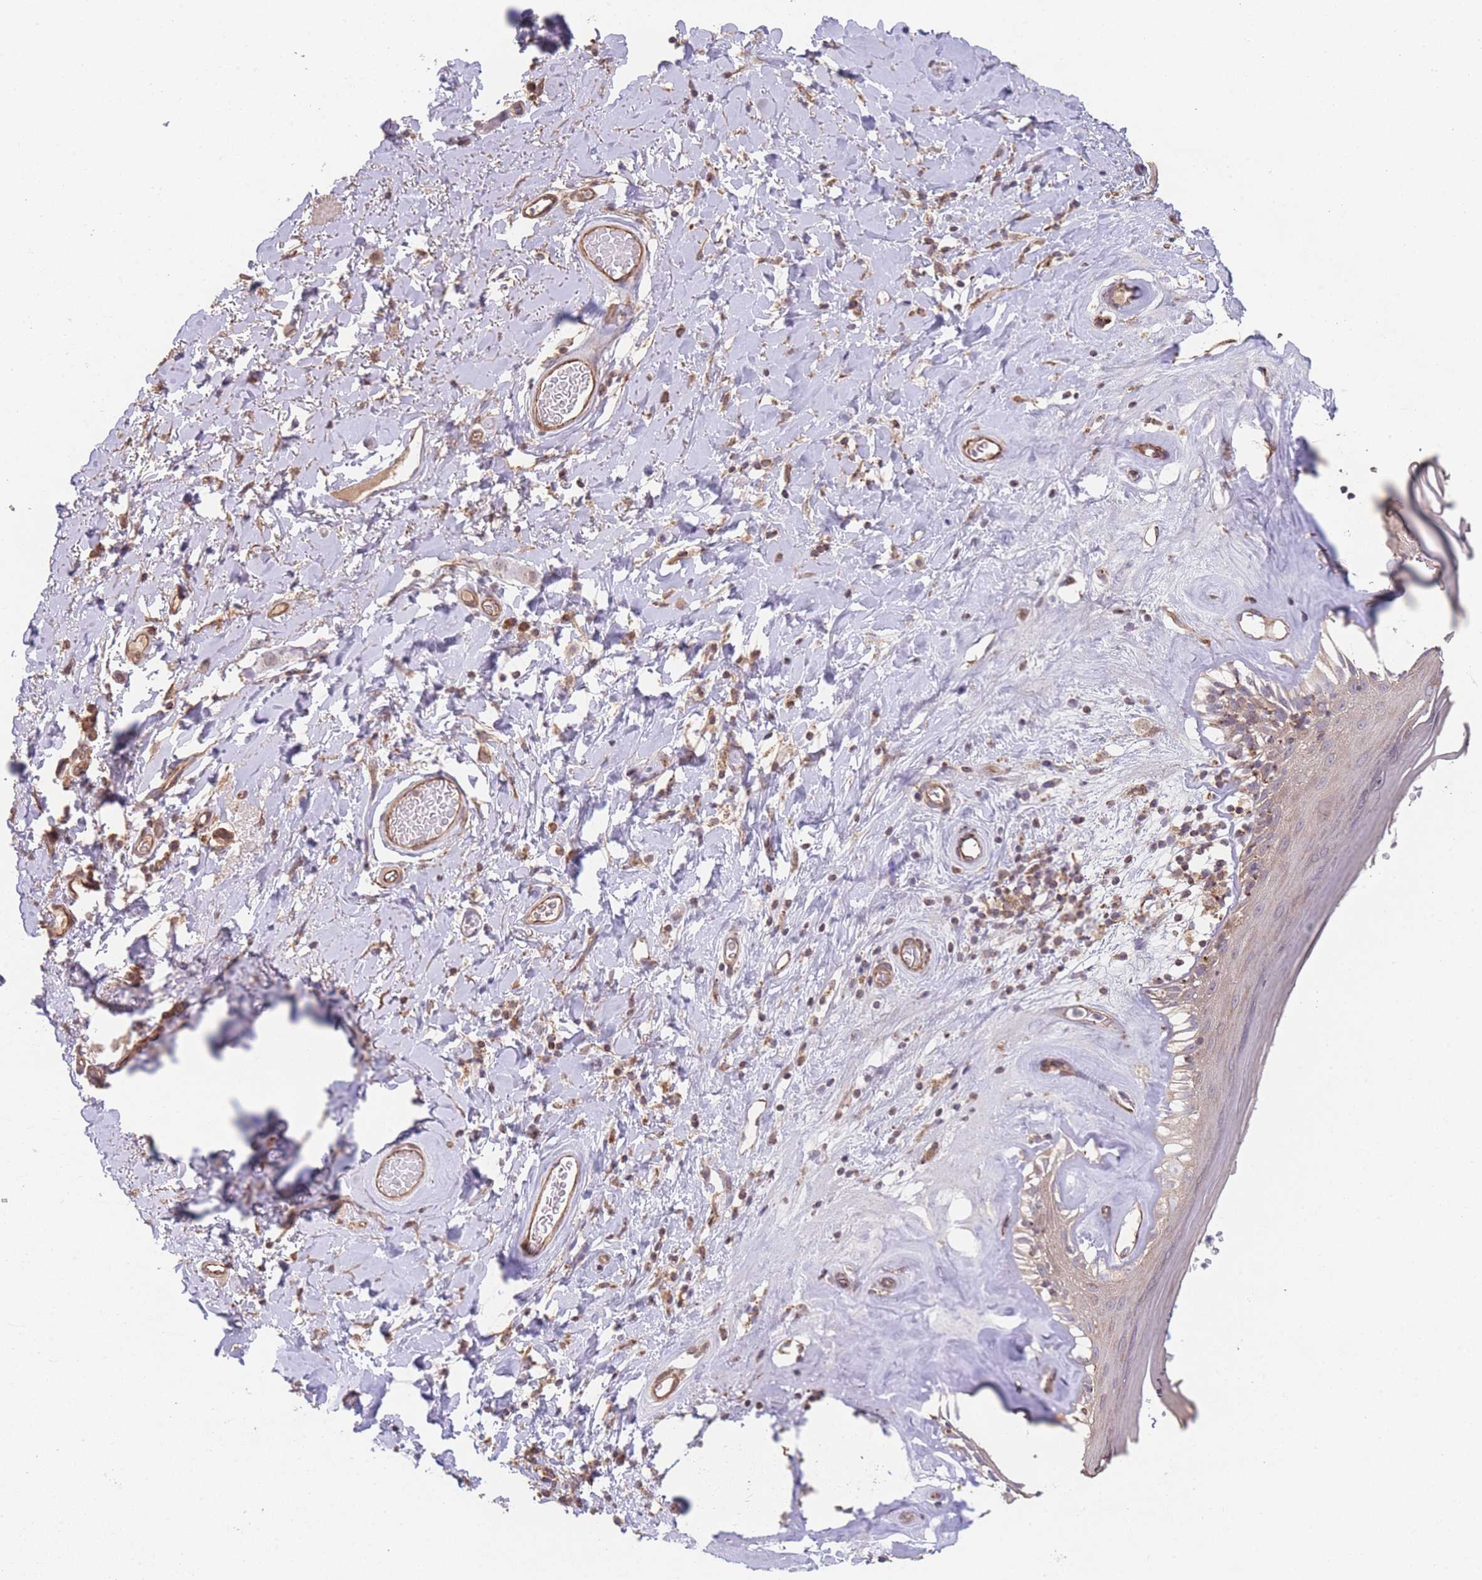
{"staining": {"intensity": "moderate", "quantity": "25%-75%", "location": "cytoplasmic/membranous"}, "tissue": "skin", "cell_type": "Epidermal cells", "image_type": "normal", "snomed": [{"axis": "morphology", "description": "Normal tissue, NOS"}, {"axis": "morphology", "description": "Inflammation, NOS"}, {"axis": "topography", "description": "Vulva"}], "caption": "Epidermal cells show medium levels of moderate cytoplasmic/membranous expression in about 25%-75% of cells in benign human skin.", "gene": "PXMP4", "patient": {"sex": "female", "age": 86}}